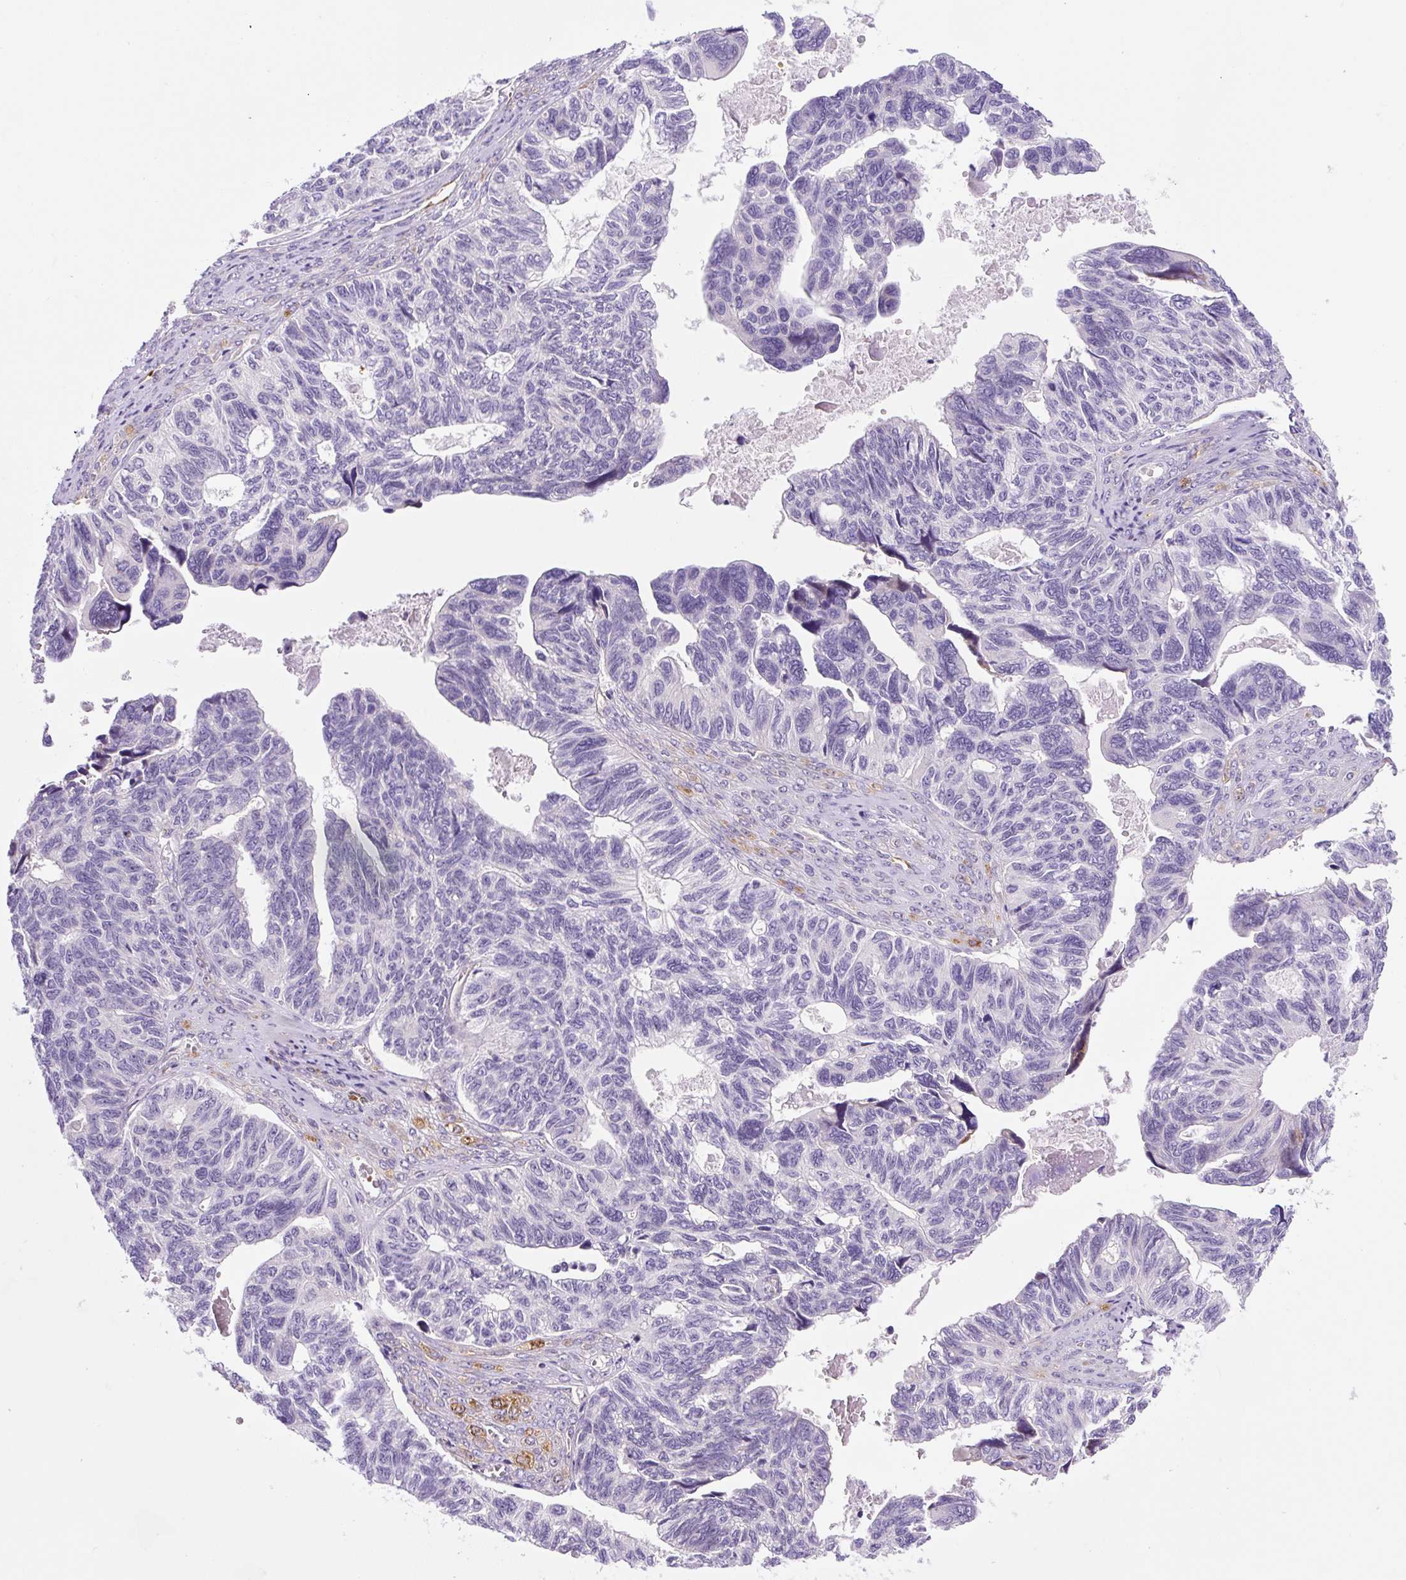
{"staining": {"intensity": "negative", "quantity": "none", "location": "none"}, "tissue": "ovarian cancer", "cell_type": "Tumor cells", "image_type": "cancer", "snomed": [{"axis": "morphology", "description": "Cystadenocarcinoma, serous, NOS"}, {"axis": "topography", "description": "Ovary"}], "caption": "Histopathology image shows no protein expression in tumor cells of ovarian cancer (serous cystadenocarcinoma) tissue.", "gene": "ASB4", "patient": {"sex": "female", "age": 79}}